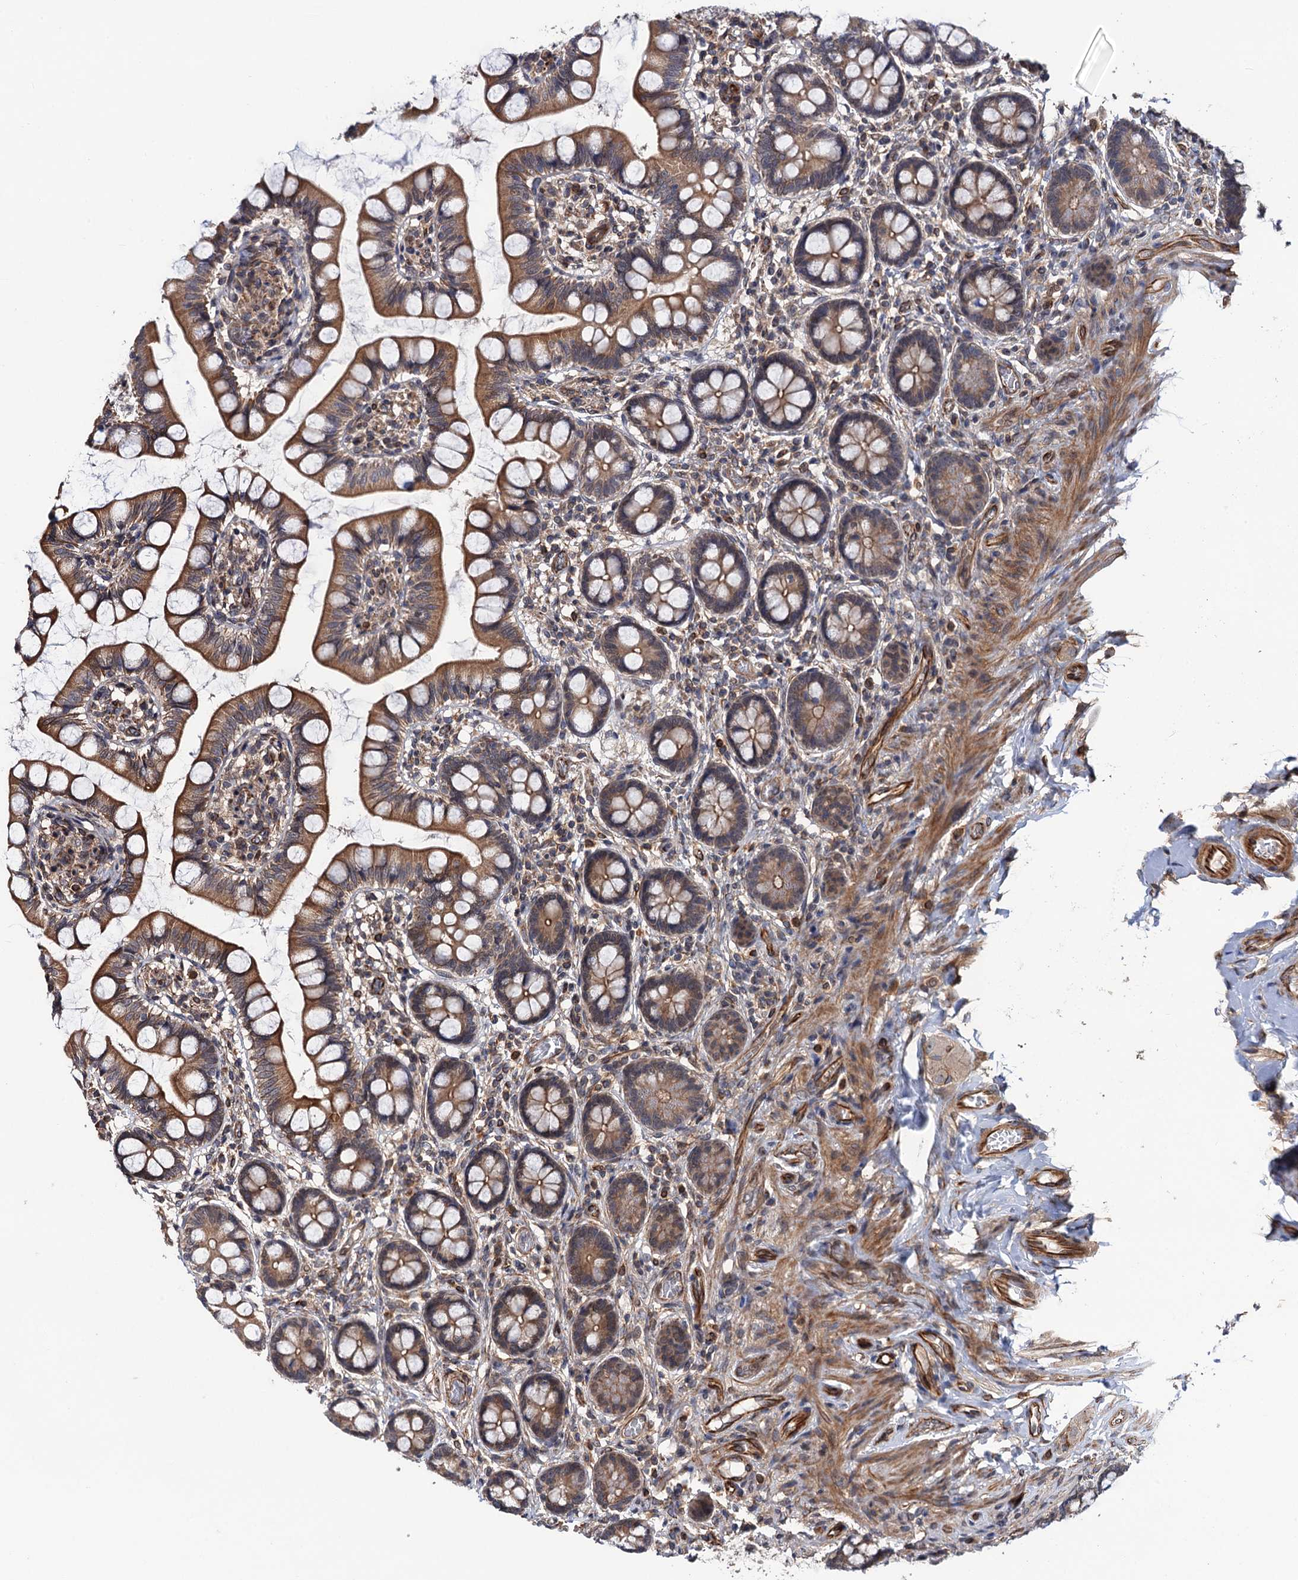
{"staining": {"intensity": "strong", "quantity": ">75%", "location": "cytoplasmic/membranous"}, "tissue": "small intestine", "cell_type": "Glandular cells", "image_type": "normal", "snomed": [{"axis": "morphology", "description": "Normal tissue, NOS"}, {"axis": "topography", "description": "Small intestine"}], "caption": "A high-resolution photomicrograph shows IHC staining of normal small intestine, which displays strong cytoplasmic/membranous expression in approximately >75% of glandular cells. (brown staining indicates protein expression, while blue staining denotes nuclei).", "gene": "FSIP1", "patient": {"sex": "male", "age": 52}}